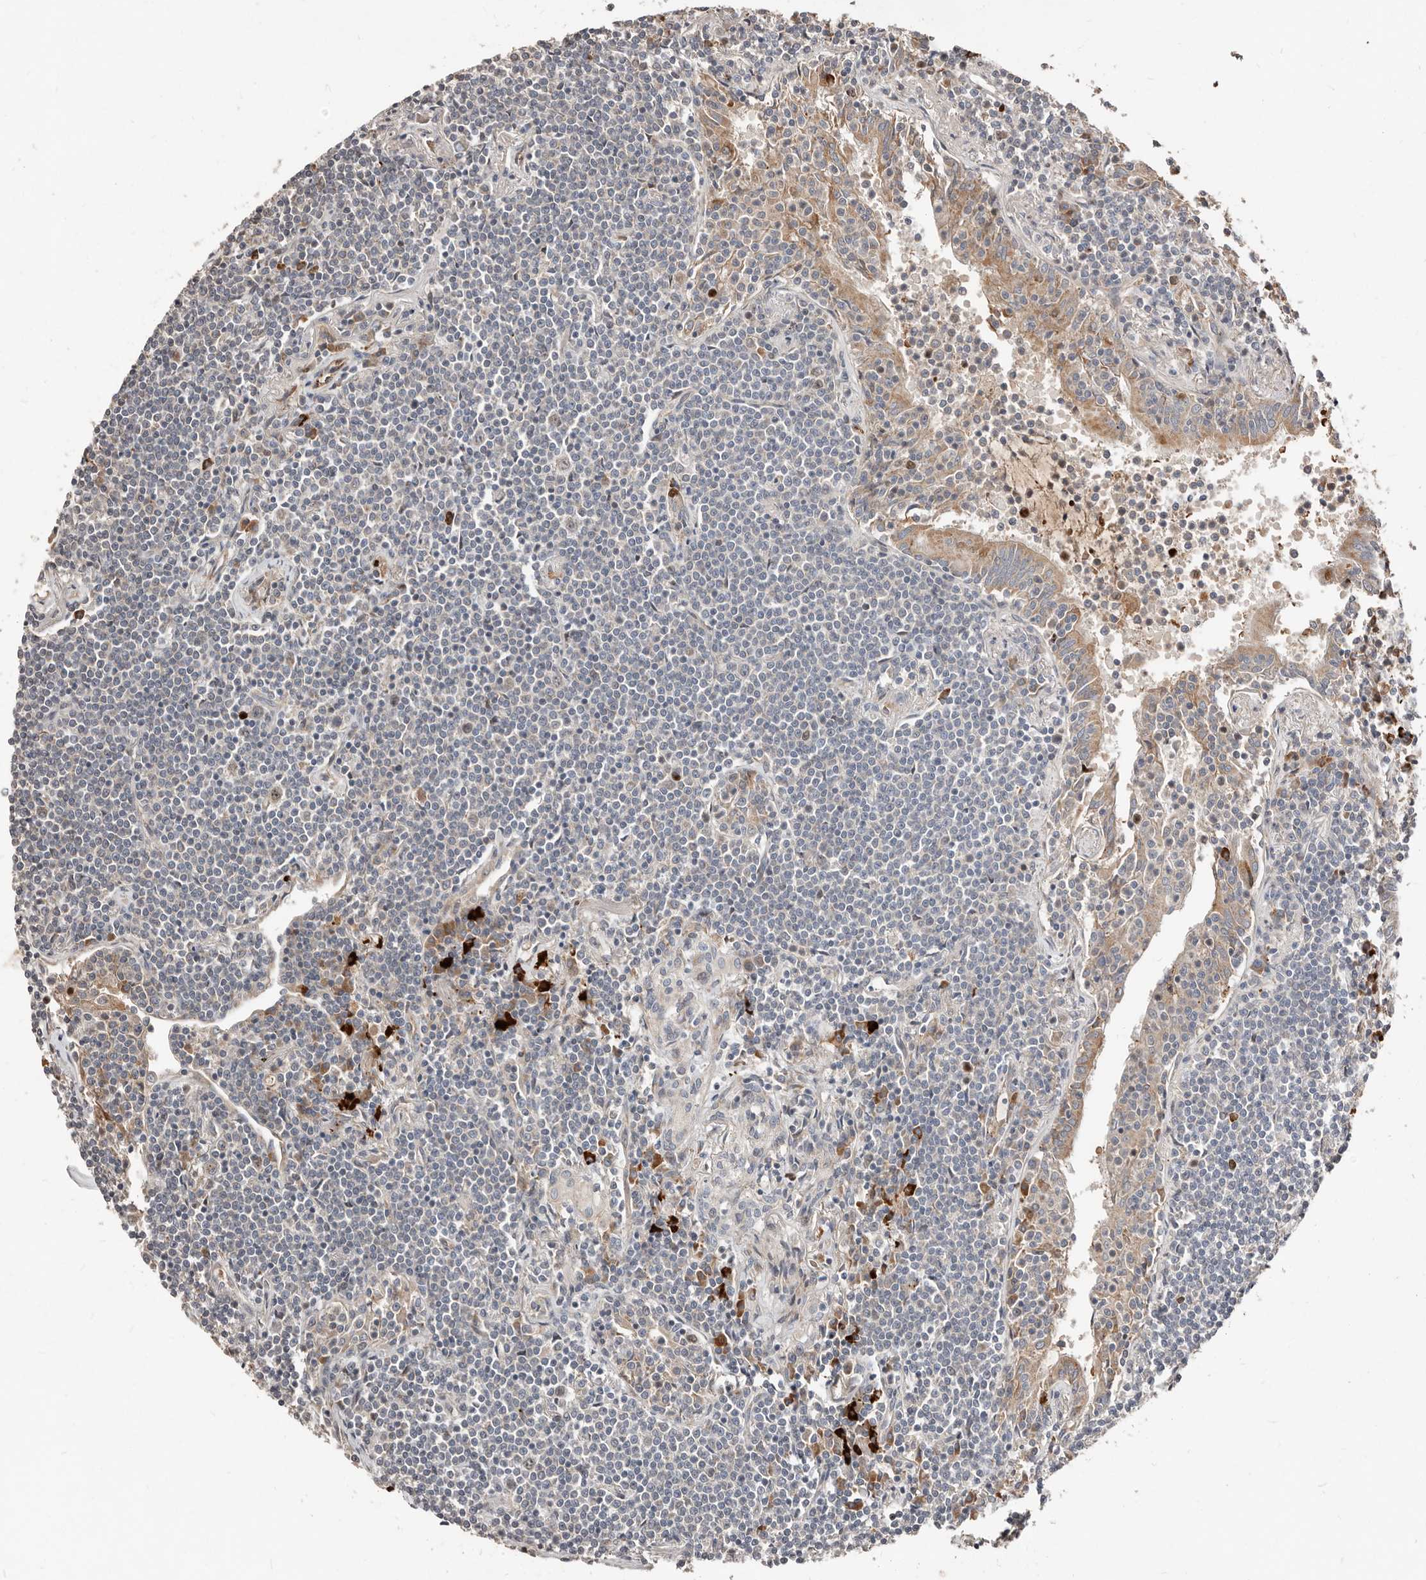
{"staining": {"intensity": "negative", "quantity": "none", "location": "none"}, "tissue": "lymphoma", "cell_type": "Tumor cells", "image_type": "cancer", "snomed": [{"axis": "morphology", "description": "Malignant lymphoma, non-Hodgkin's type, Low grade"}, {"axis": "topography", "description": "Lung"}], "caption": "Immunohistochemical staining of human lymphoma displays no significant expression in tumor cells.", "gene": "SMYD4", "patient": {"sex": "female", "age": 71}}